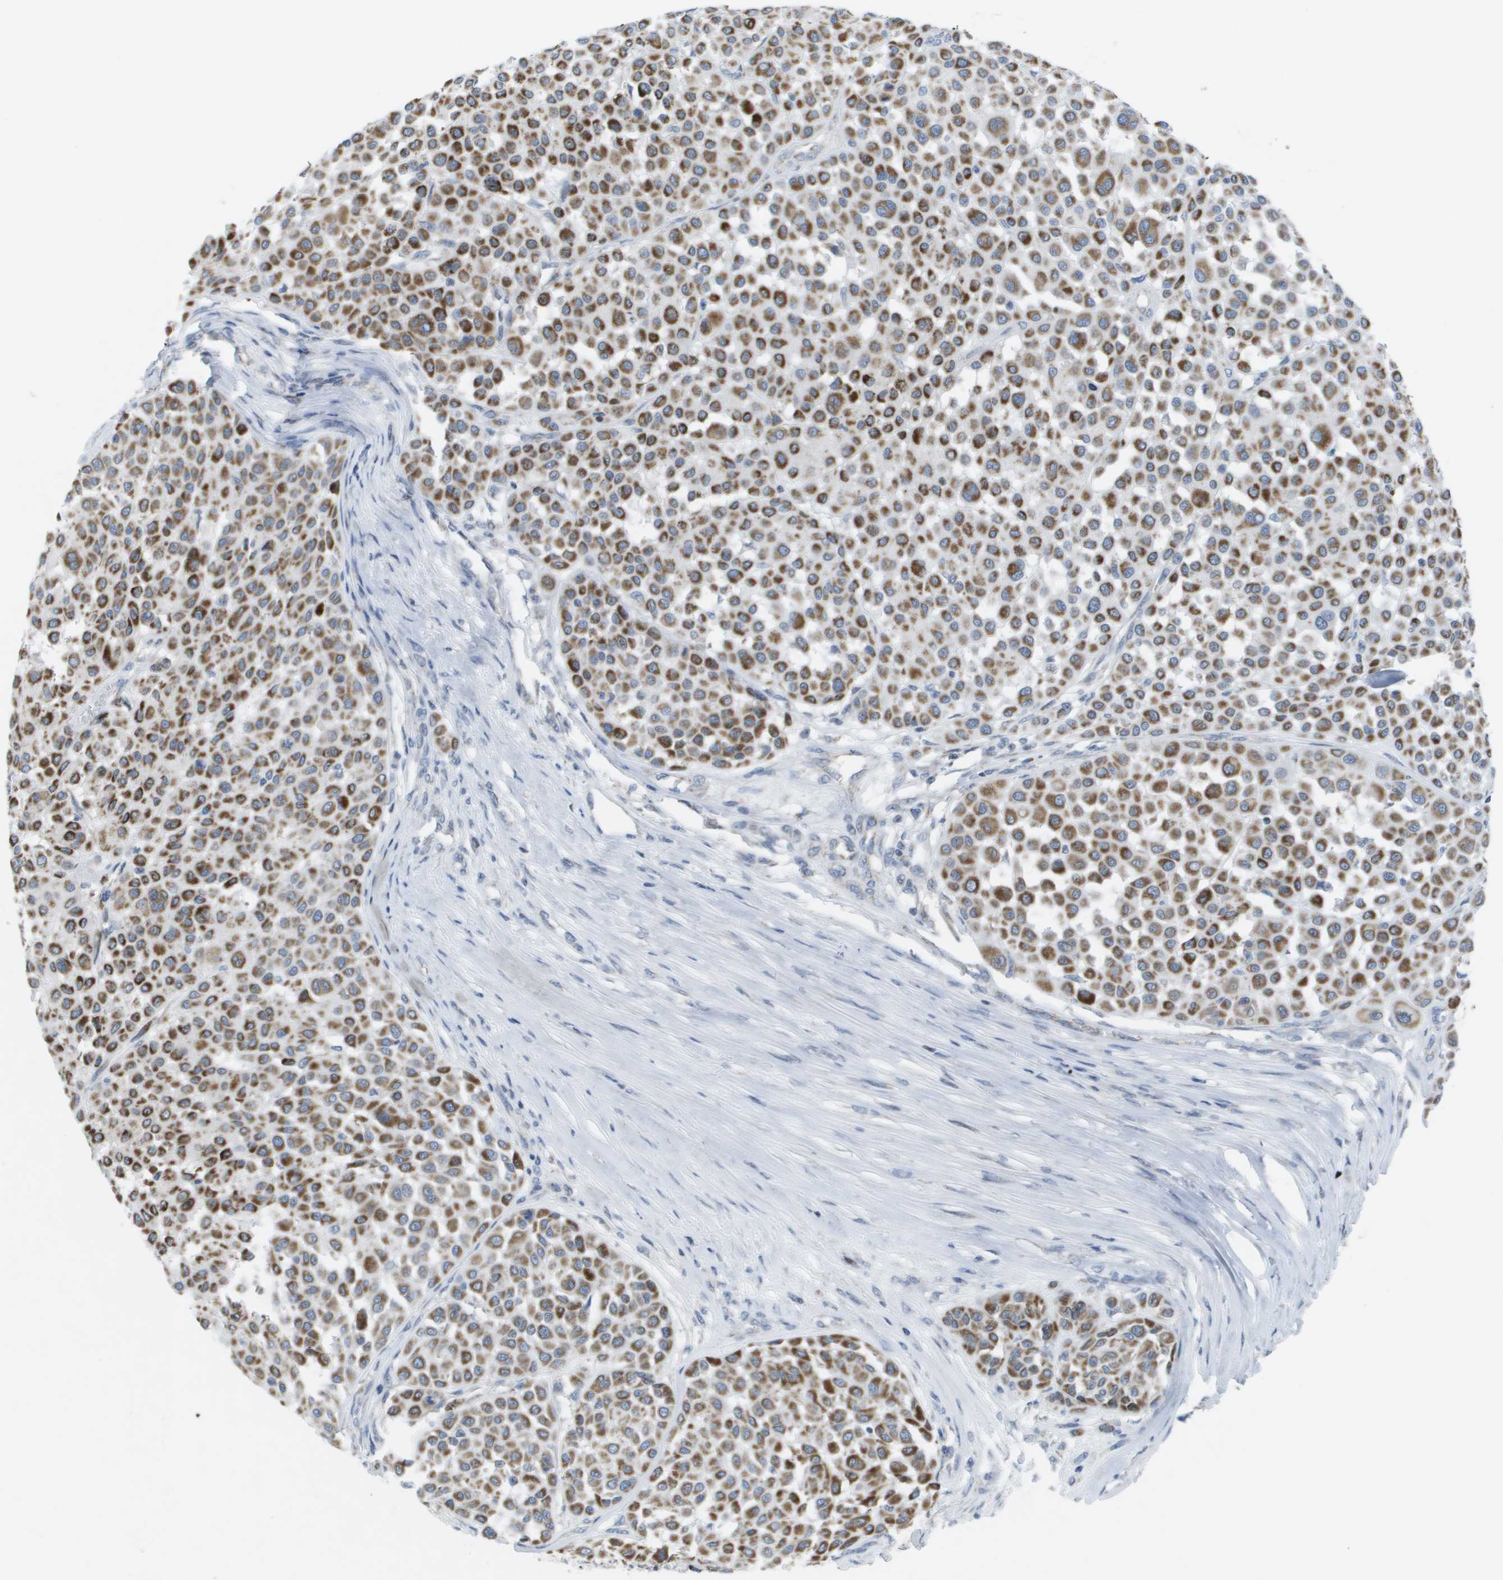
{"staining": {"intensity": "strong", "quantity": ">75%", "location": "cytoplasmic/membranous"}, "tissue": "melanoma", "cell_type": "Tumor cells", "image_type": "cancer", "snomed": [{"axis": "morphology", "description": "Malignant melanoma, Metastatic site"}, {"axis": "topography", "description": "Soft tissue"}], "caption": "Tumor cells exhibit high levels of strong cytoplasmic/membranous expression in about >75% of cells in melanoma.", "gene": "TMEM223", "patient": {"sex": "male", "age": 41}}